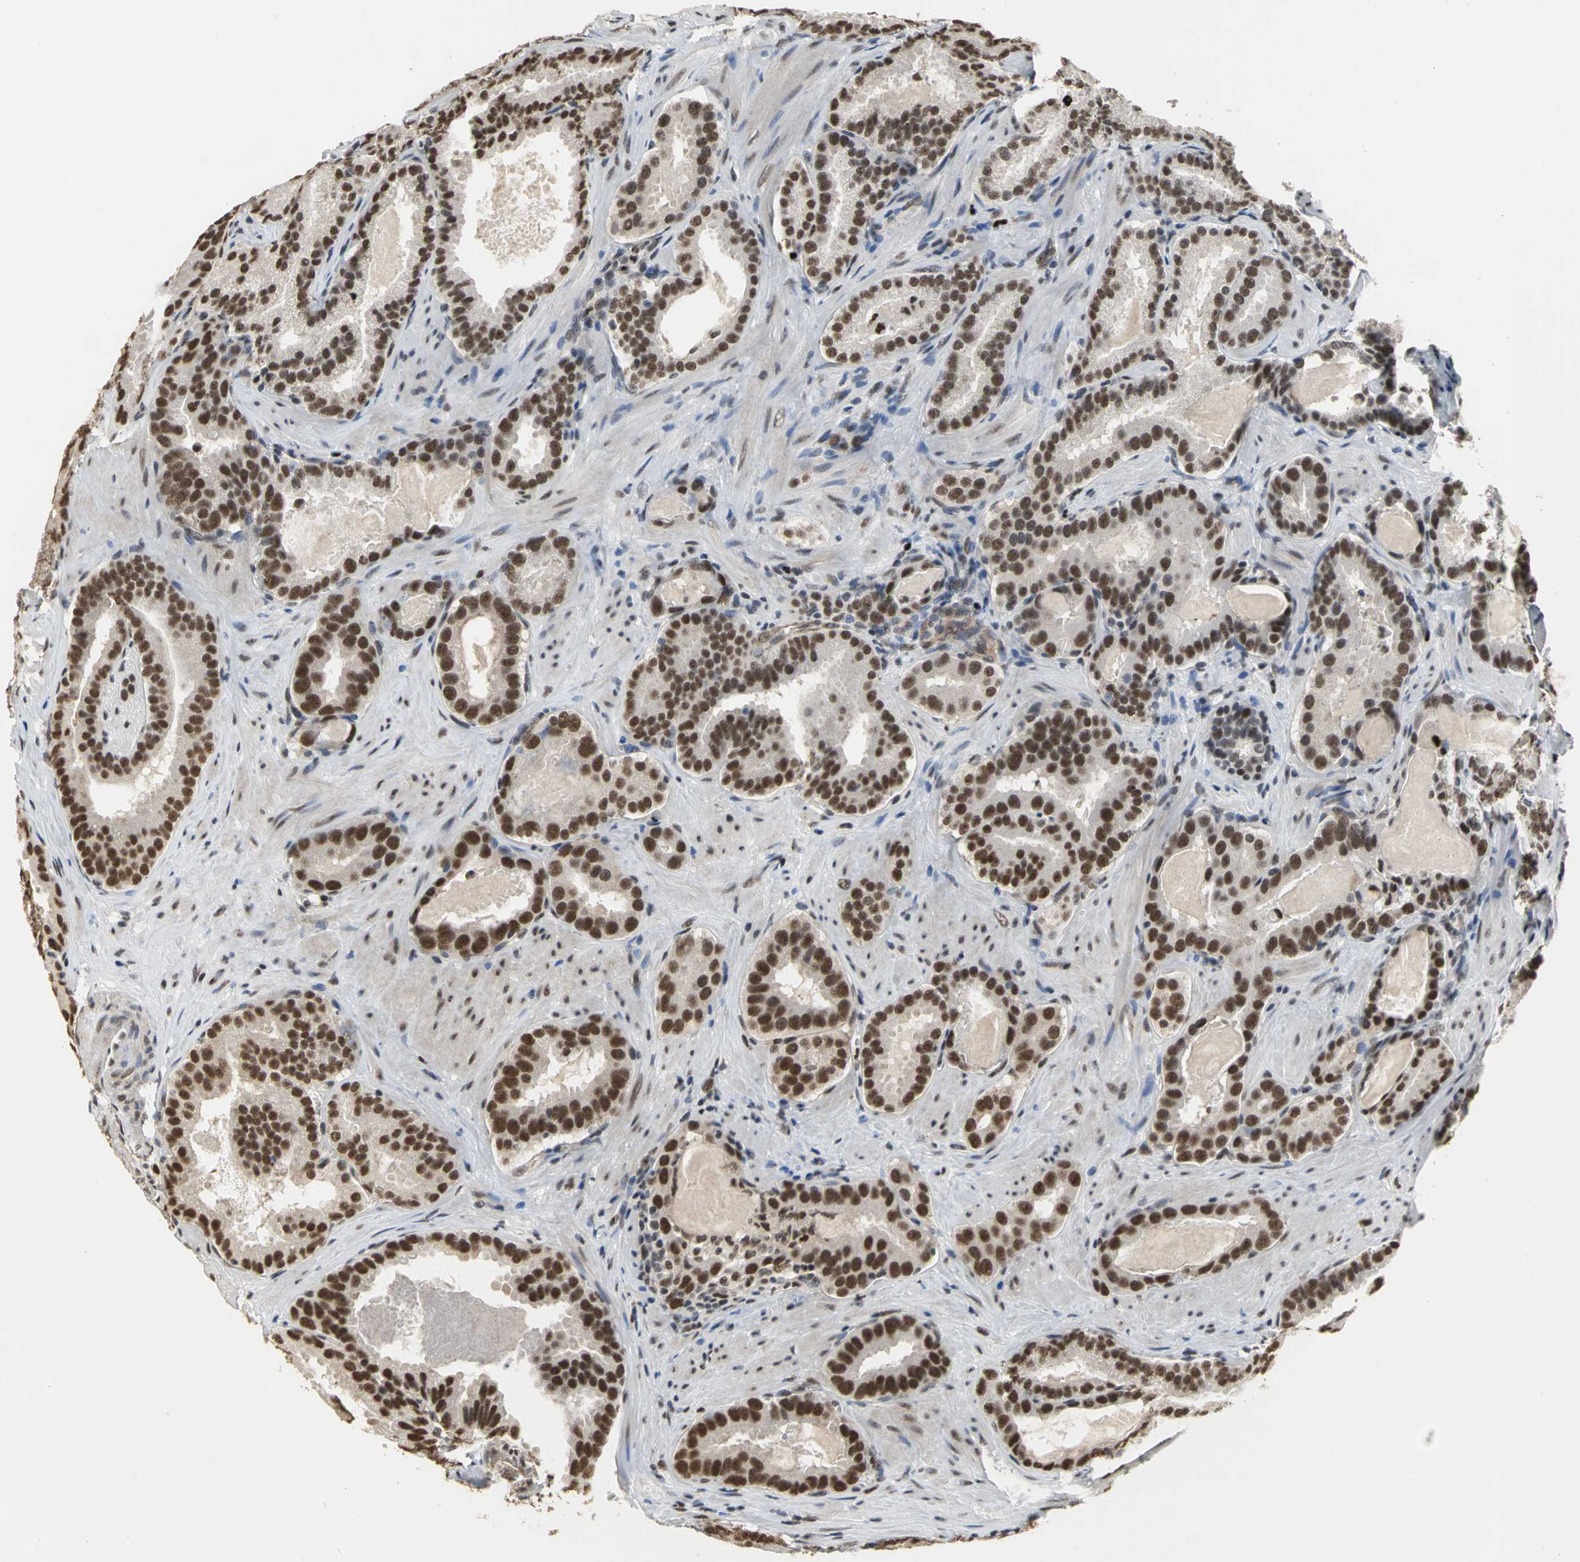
{"staining": {"intensity": "strong", "quantity": ">75%", "location": "nuclear"}, "tissue": "prostate cancer", "cell_type": "Tumor cells", "image_type": "cancer", "snomed": [{"axis": "morphology", "description": "Adenocarcinoma, Low grade"}, {"axis": "topography", "description": "Prostate"}], "caption": "DAB (3,3'-diaminobenzidine) immunohistochemical staining of prostate cancer (adenocarcinoma (low-grade)) shows strong nuclear protein positivity in approximately >75% of tumor cells.", "gene": "CCDC88C", "patient": {"sex": "male", "age": 59}}